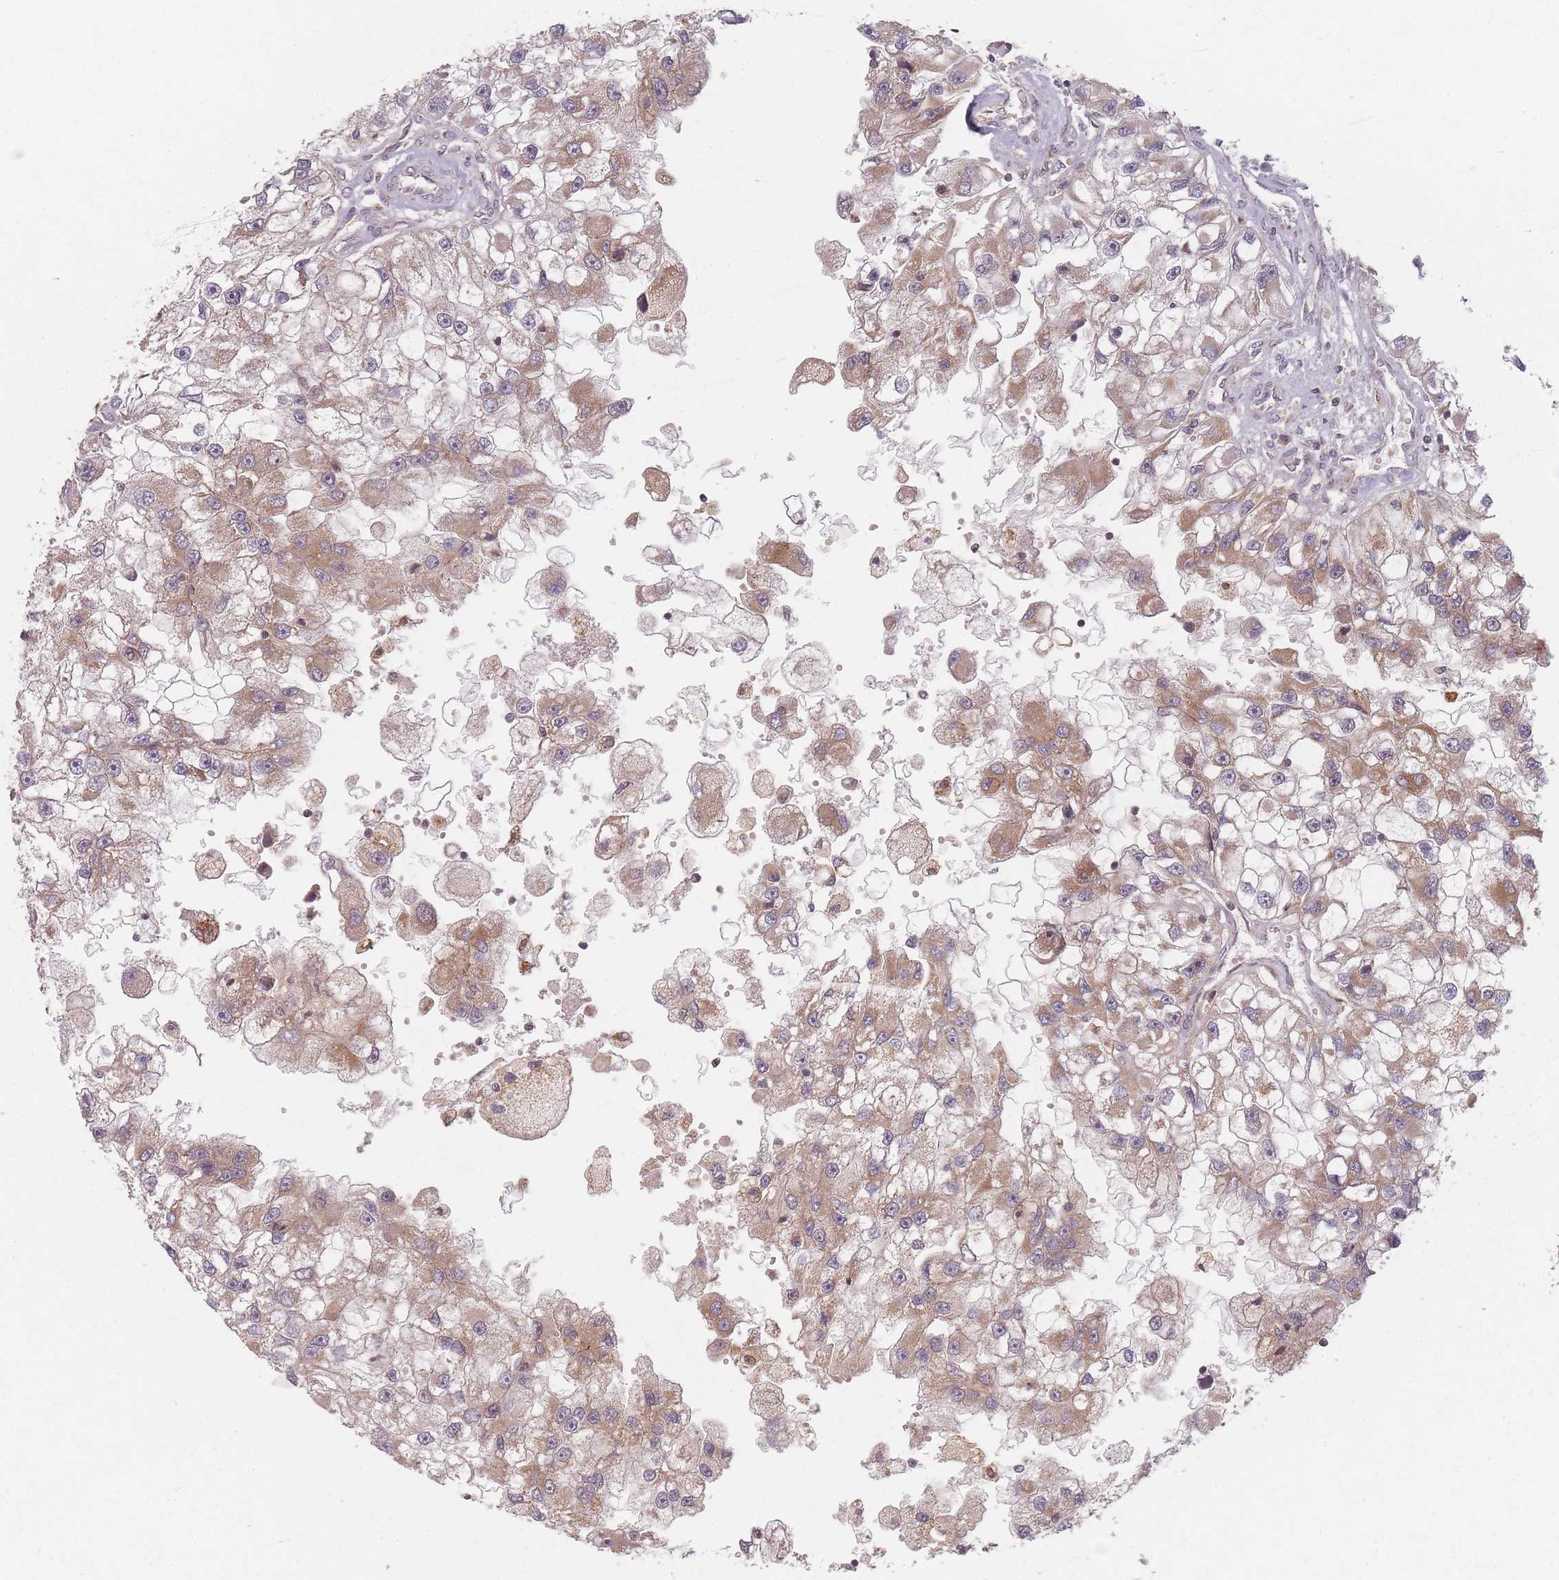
{"staining": {"intensity": "weak", "quantity": ">75%", "location": "cytoplasmic/membranous"}, "tissue": "renal cancer", "cell_type": "Tumor cells", "image_type": "cancer", "snomed": [{"axis": "morphology", "description": "Adenocarcinoma, NOS"}, {"axis": "topography", "description": "Kidney"}], "caption": "Renal adenocarcinoma stained with immunohistochemistry (IHC) shows weak cytoplasmic/membranous staining in approximately >75% of tumor cells.", "gene": "RADX", "patient": {"sex": "male", "age": 63}}